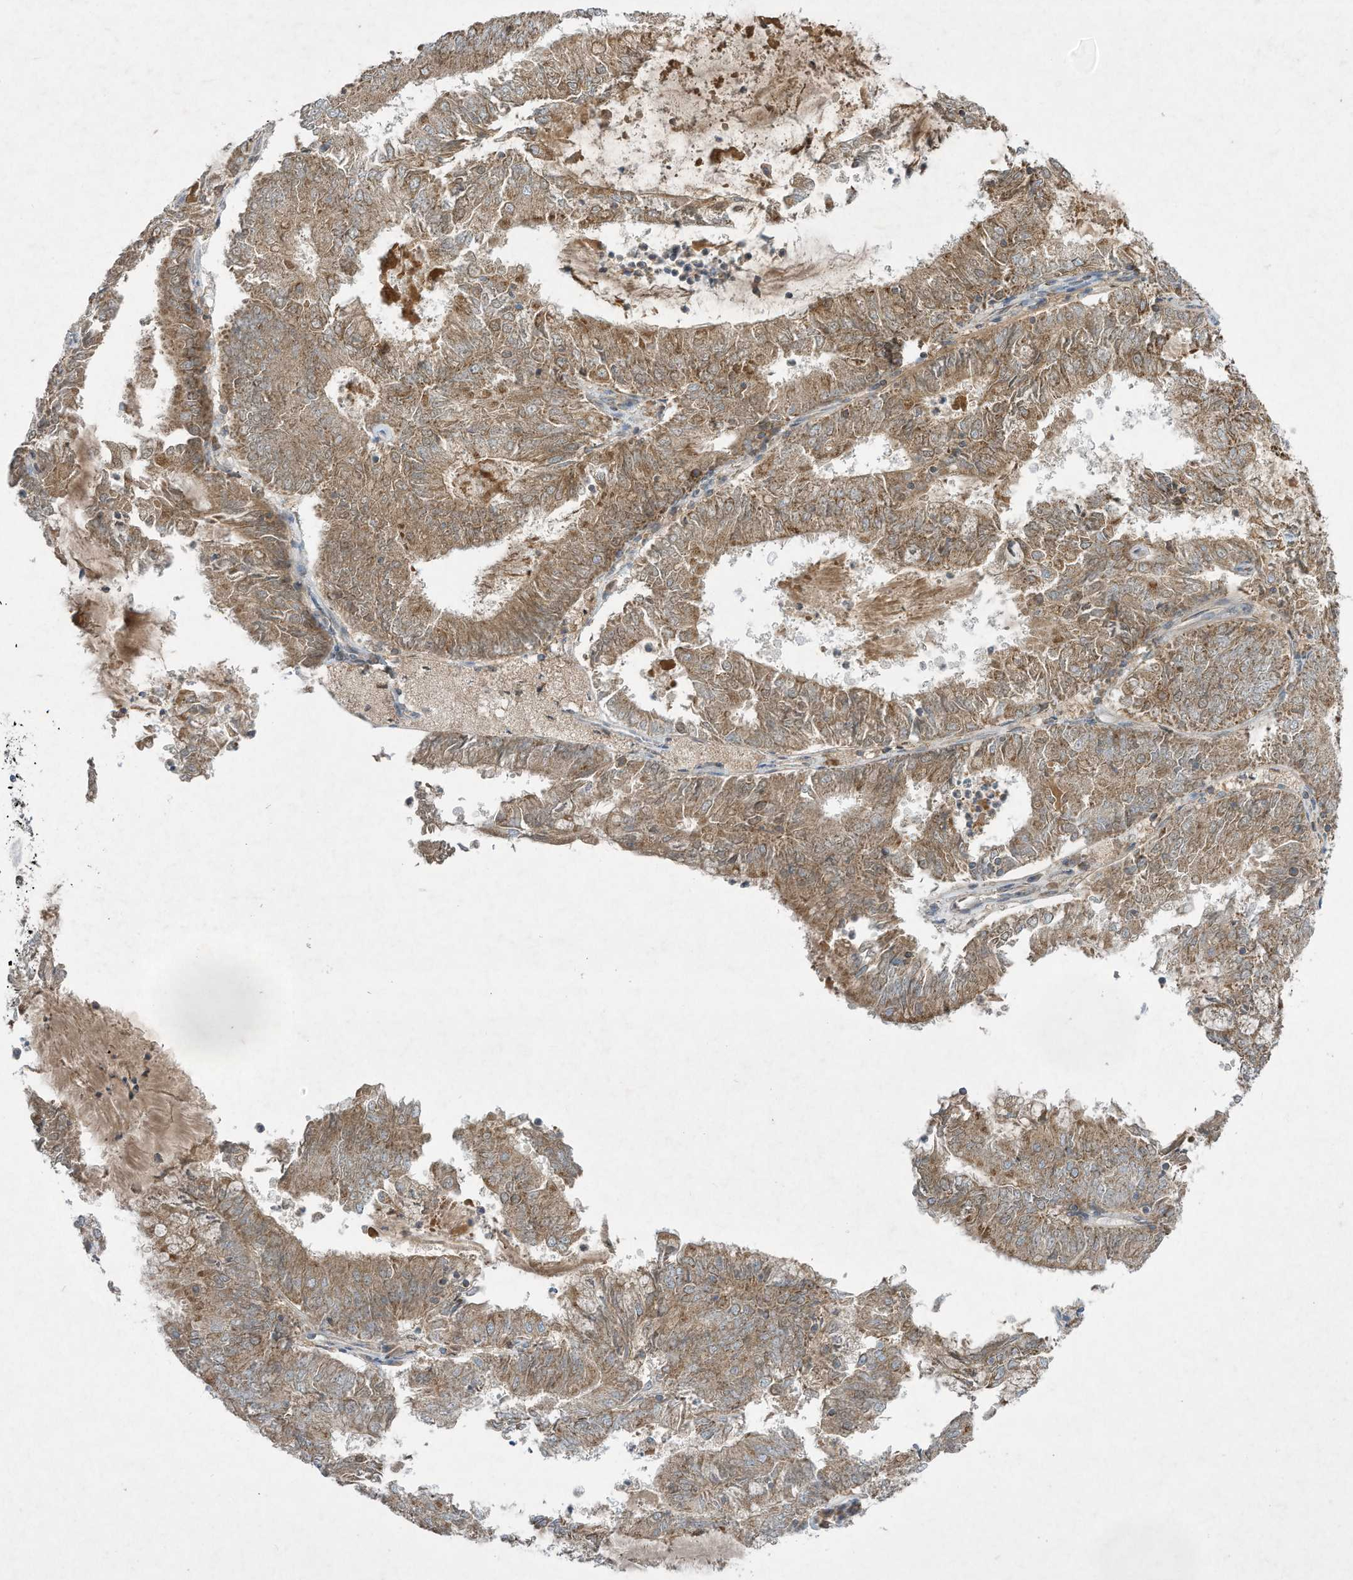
{"staining": {"intensity": "moderate", "quantity": ">75%", "location": "cytoplasmic/membranous"}, "tissue": "endometrial cancer", "cell_type": "Tumor cells", "image_type": "cancer", "snomed": [{"axis": "morphology", "description": "Adenocarcinoma, NOS"}, {"axis": "topography", "description": "Endometrium"}], "caption": "A micrograph of human adenocarcinoma (endometrial) stained for a protein shows moderate cytoplasmic/membranous brown staining in tumor cells.", "gene": "SYNJ2", "patient": {"sex": "female", "age": 57}}